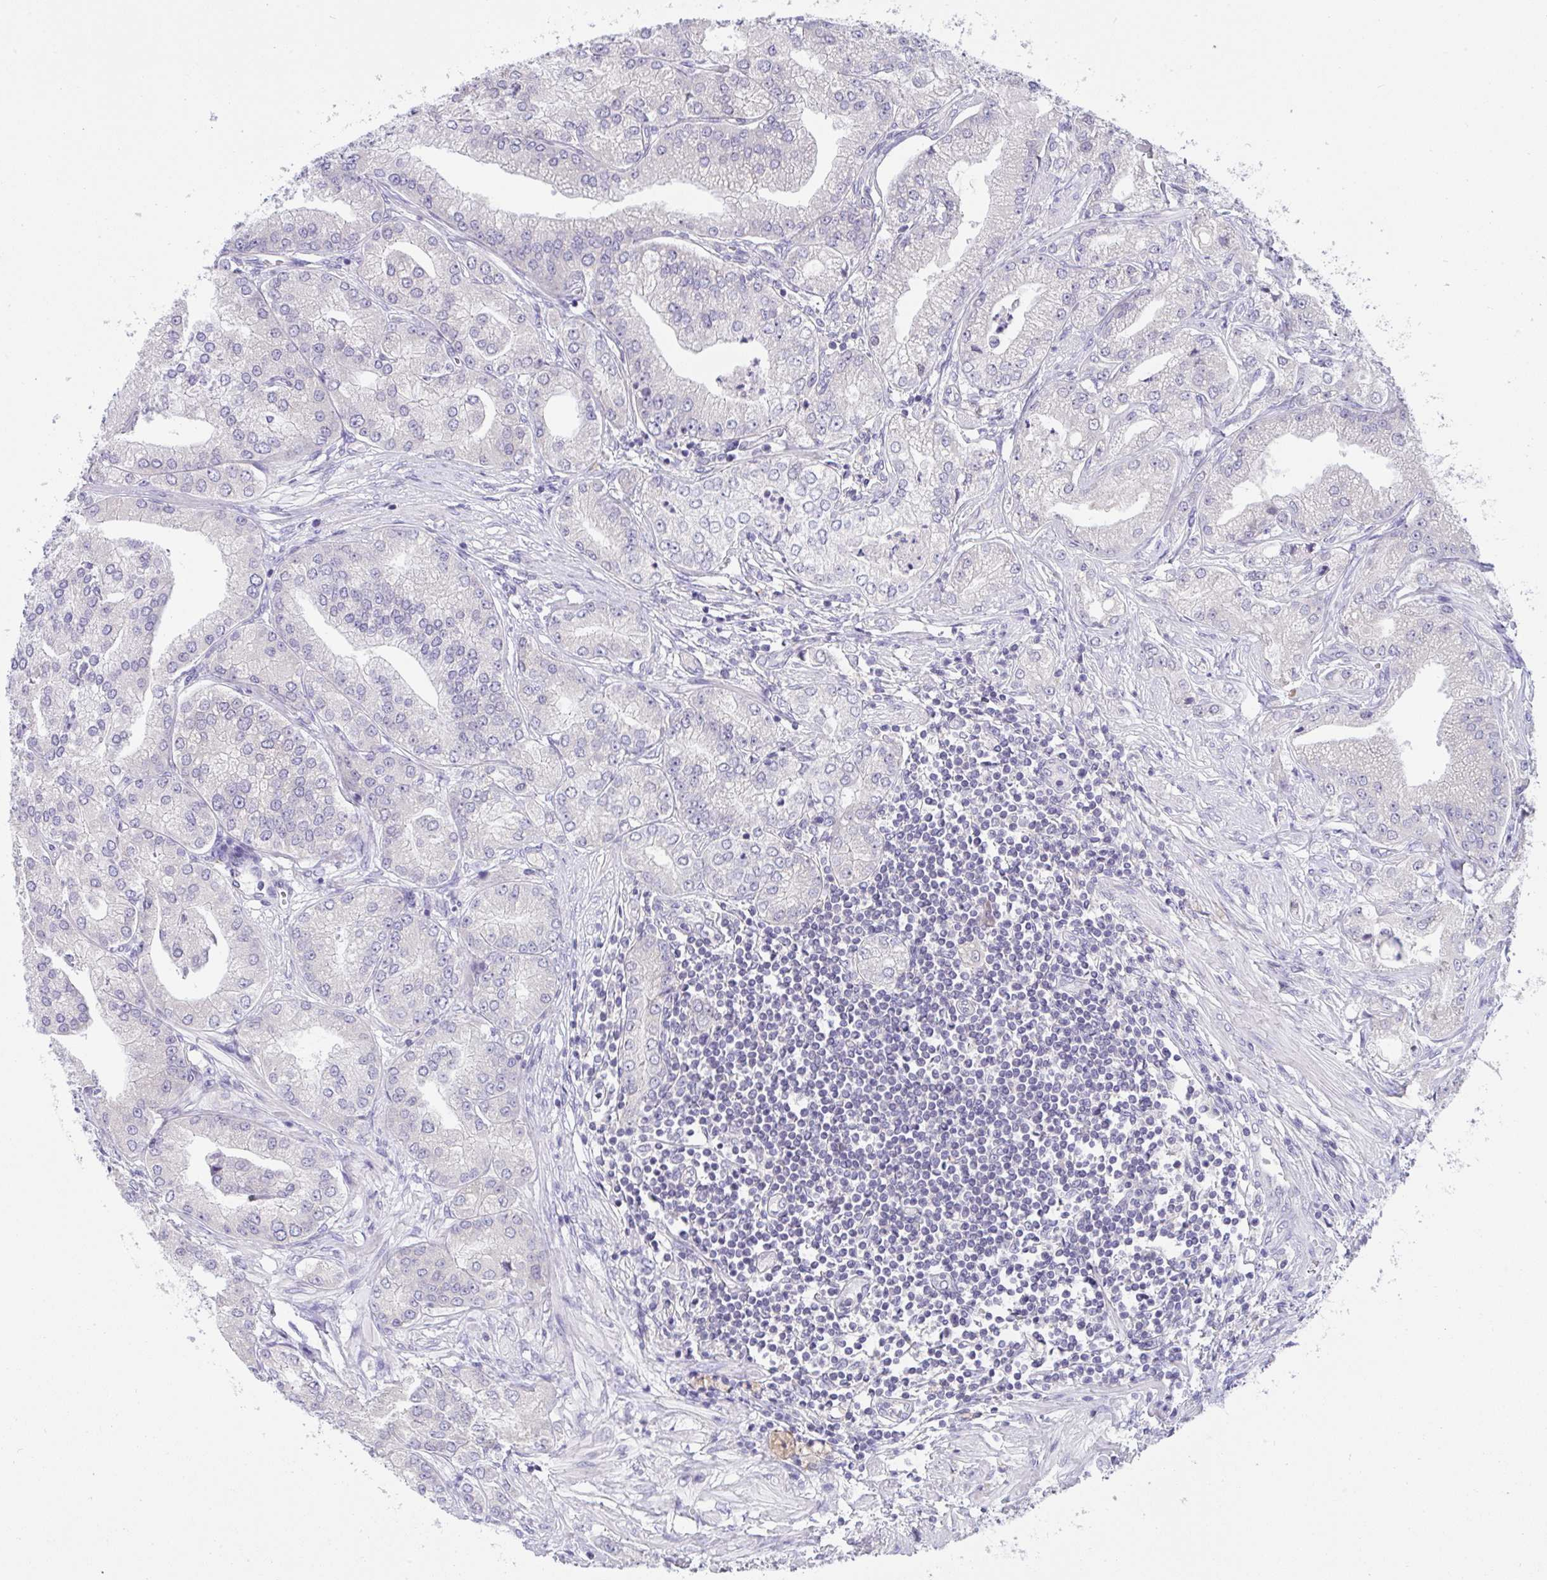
{"staining": {"intensity": "negative", "quantity": "none", "location": "none"}, "tissue": "prostate cancer", "cell_type": "Tumor cells", "image_type": "cancer", "snomed": [{"axis": "morphology", "description": "Adenocarcinoma, High grade"}, {"axis": "topography", "description": "Prostate"}], "caption": "This is an immunohistochemistry histopathology image of prostate high-grade adenocarcinoma. There is no expression in tumor cells.", "gene": "TMEM41A", "patient": {"sex": "male", "age": 61}}